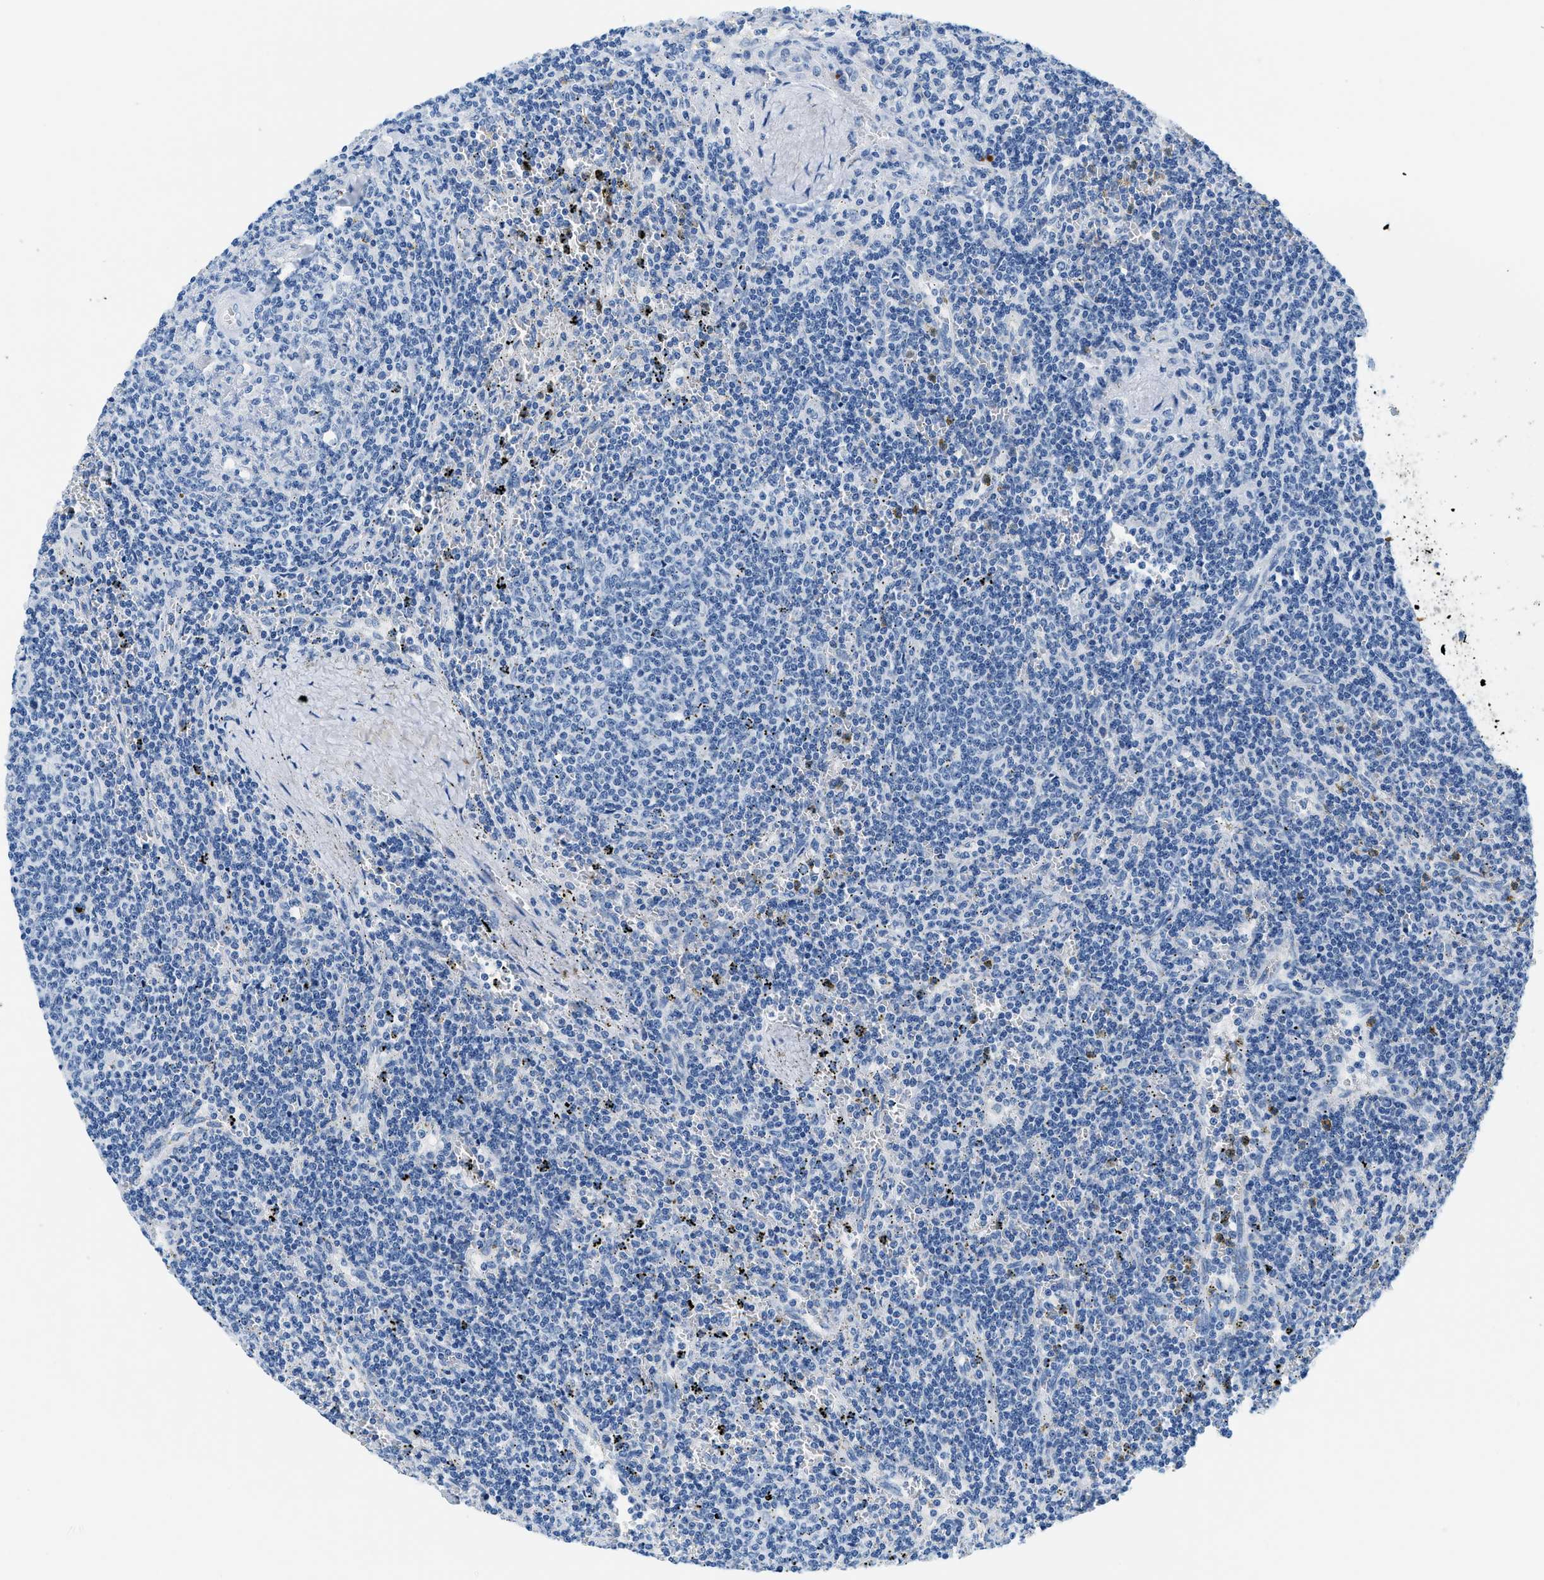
{"staining": {"intensity": "negative", "quantity": "none", "location": "none"}, "tissue": "lymphoma", "cell_type": "Tumor cells", "image_type": "cancer", "snomed": [{"axis": "morphology", "description": "Malignant lymphoma, non-Hodgkin's type, Low grade"}, {"axis": "topography", "description": "Spleen"}], "caption": "A micrograph of malignant lymphoma, non-Hodgkin's type (low-grade) stained for a protein shows no brown staining in tumor cells. (DAB immunohistochemistry, high magnification).", "gene": "STXBP2", "patient": {"sex": "female", "age": 50}}